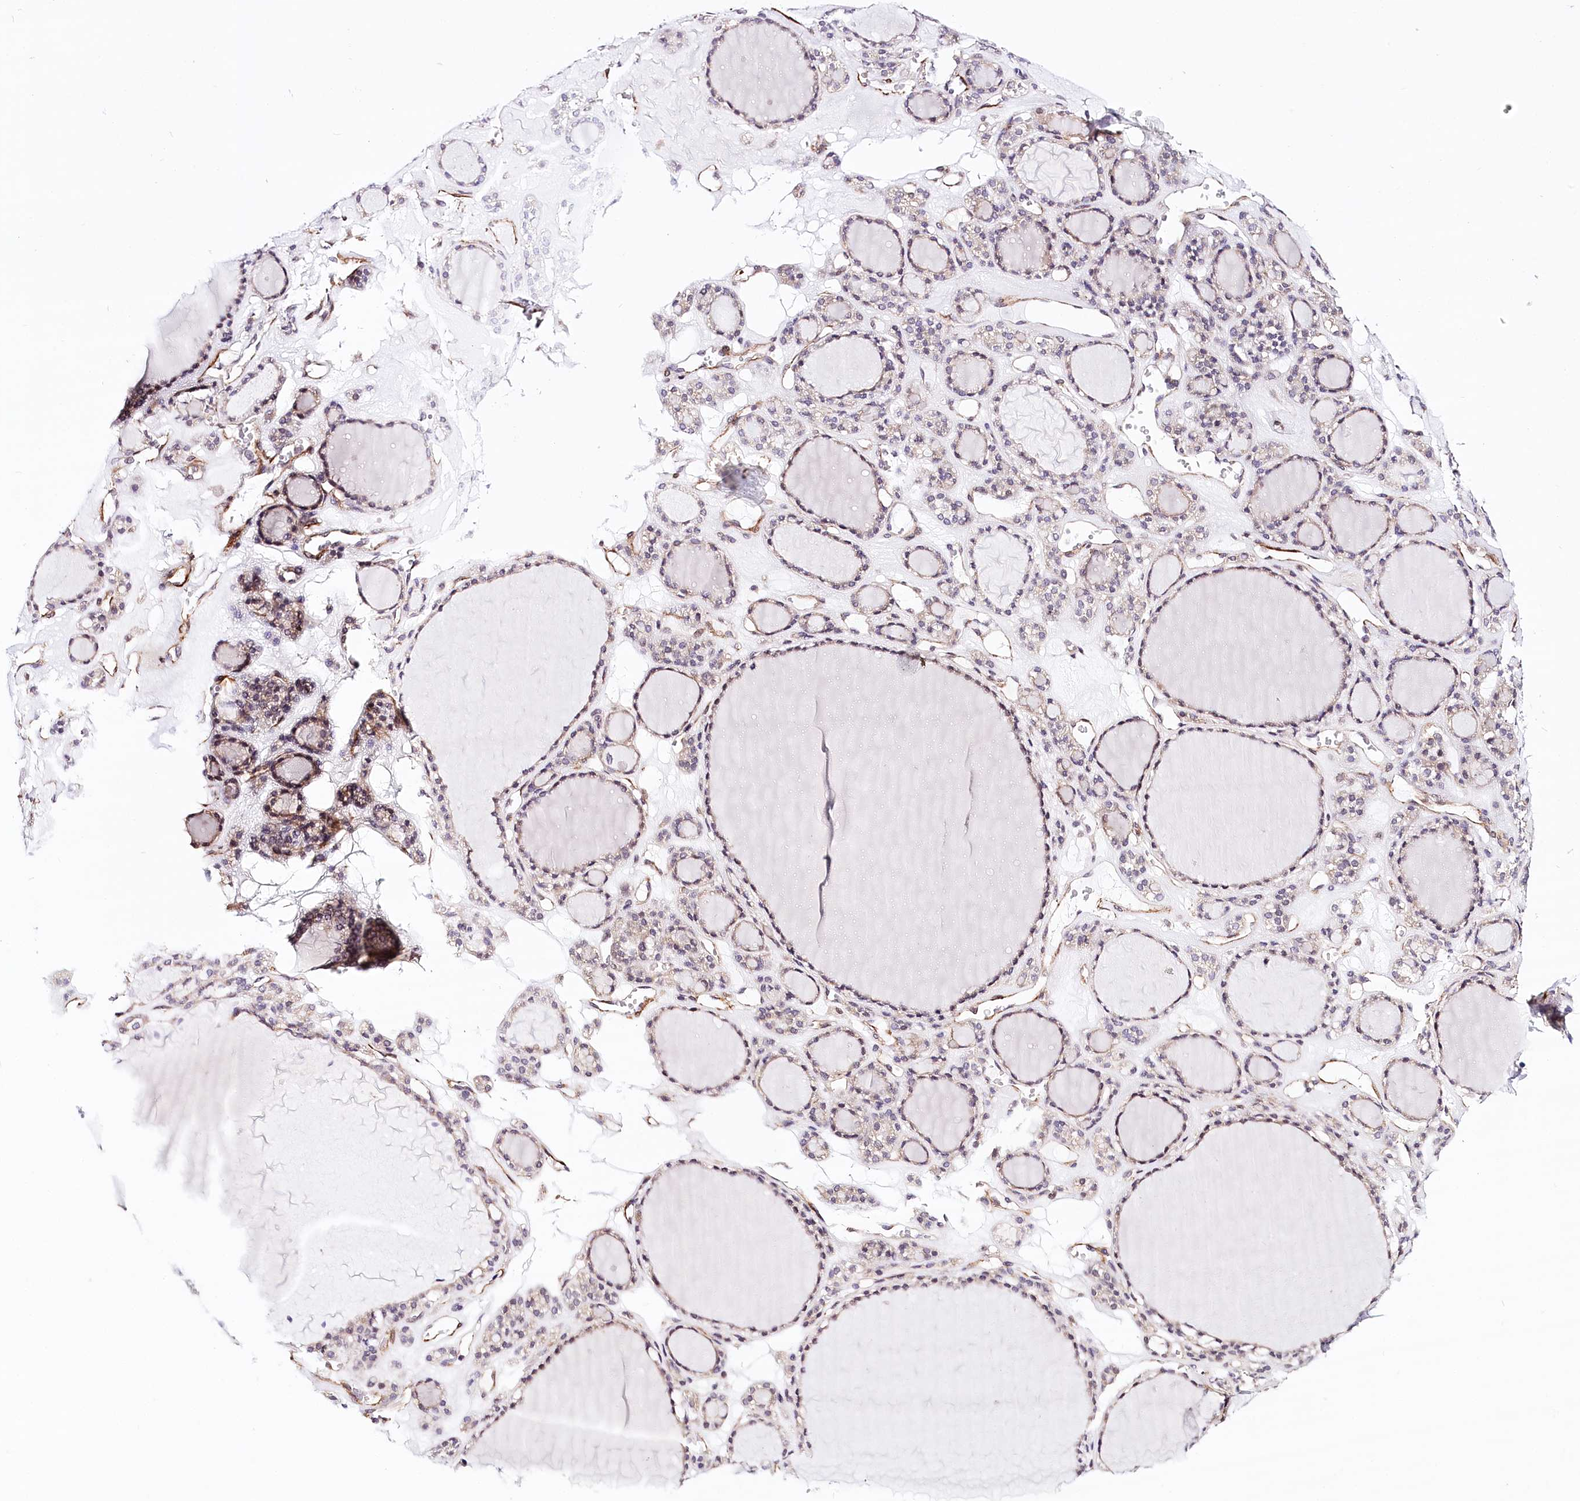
{"staining": {"intensity": "weak", "quantity": "25%-75%", "location": "cytoplasmic/membranous"}, "tissue": "thyroid gland", "cell_type": "Glandular cells", "image_type": "normal", "snomed": [{"axis": "morphology", "description": "Normal tissue, NOS"}, {"axis": "topography", "description": "Thyroid gland"}], "caption": "This image demonstrates benign thyroid gland stained with IHC to label a protein in brown. The cytoplasmic/membranous of glandular cells show weak positivity for the protein. Nuclei are counter-stained blue.", "gene": "PPP2R5B", "patient": {"sex": "female", "age": 28}}